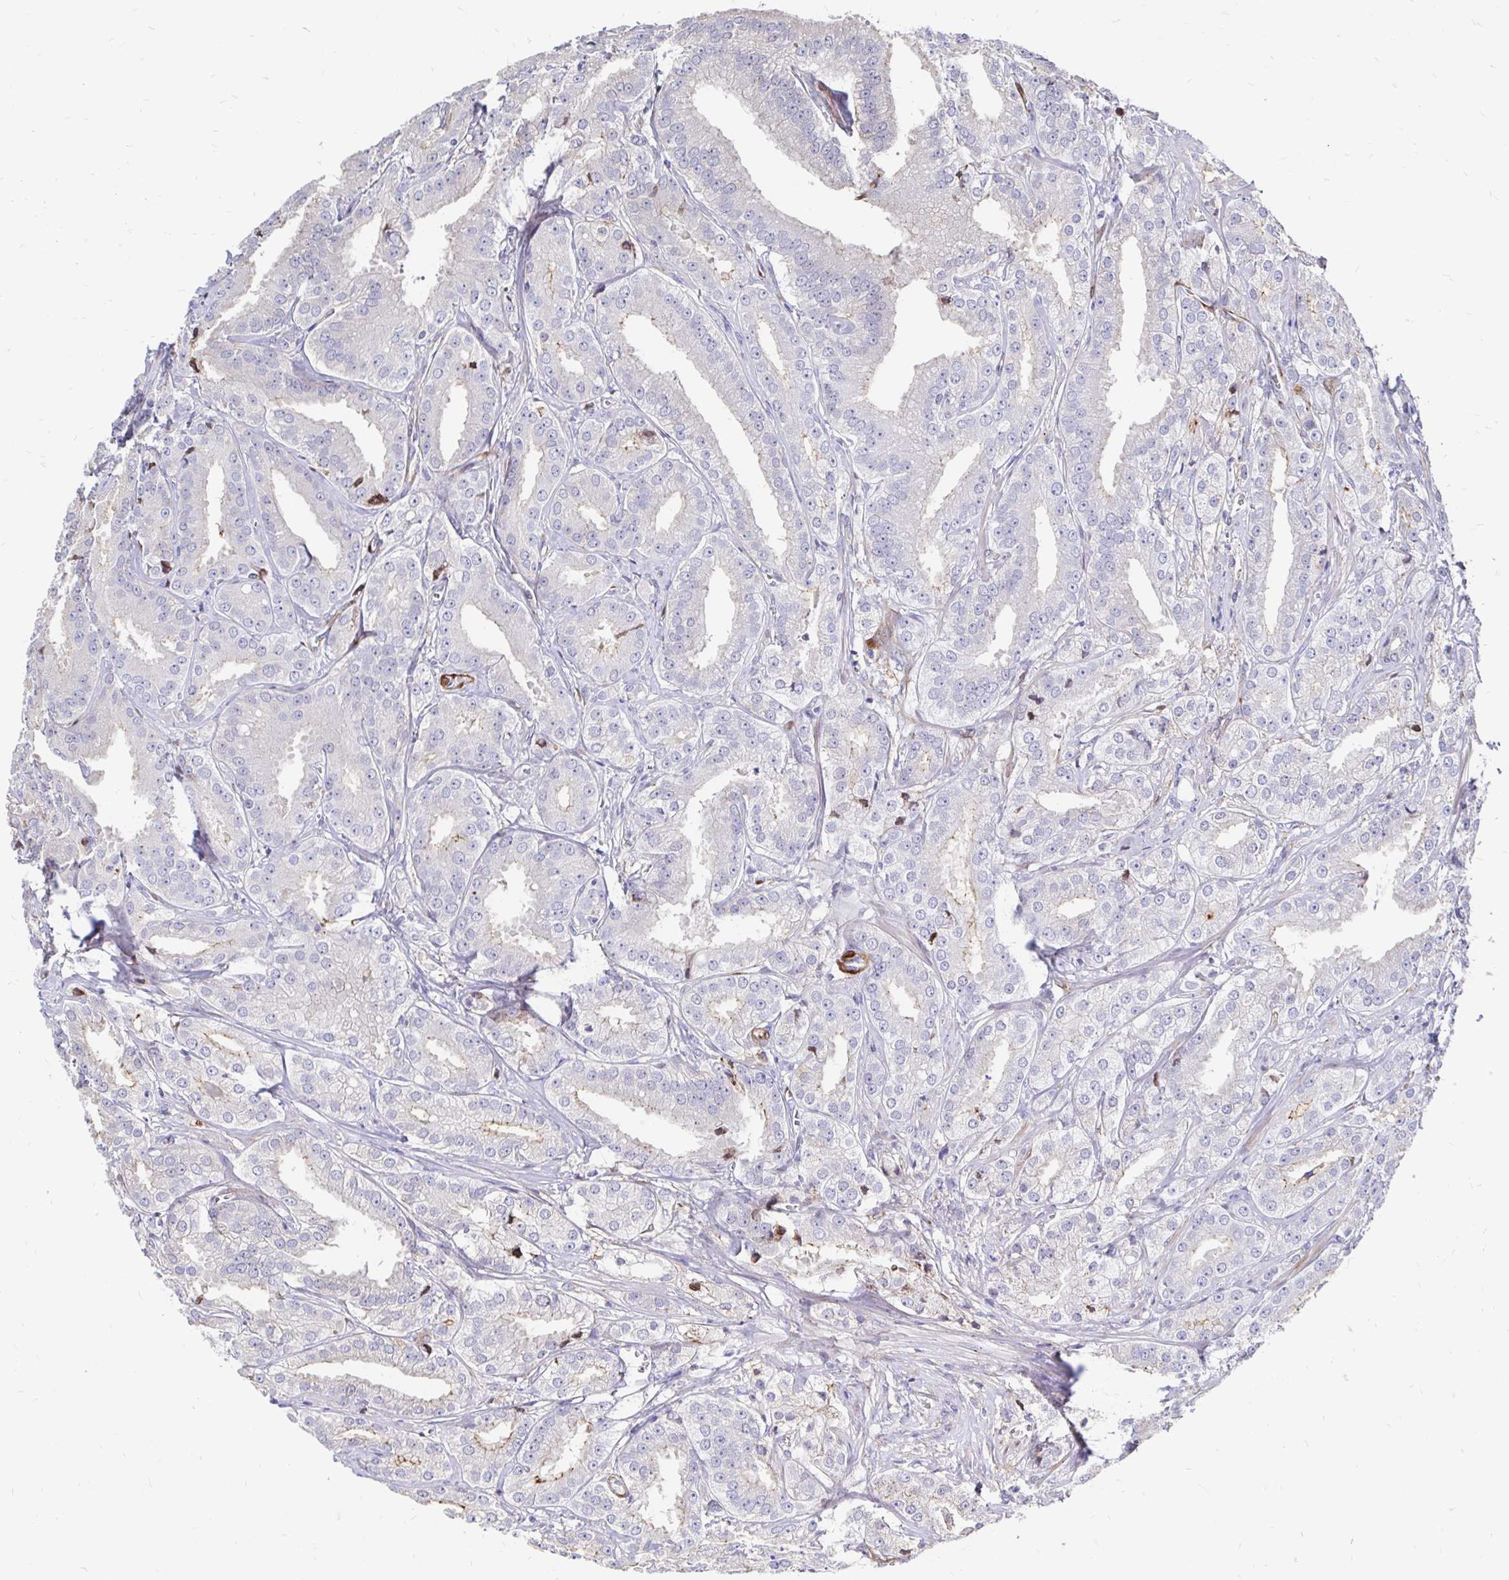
{"staining": {"intensity": "negative", "quantity": "none", "location": "none"}, "tissue": "prostate cancer", "cell_type": "Tumor cells", "image_type": "cancer", "snomed": [{"axis": "morphology", "description": "Adenocarcinoma, High grade"}, {"axis": "topography", "description": "Prostate"}], "caption": "Protein analysis of prostate cancer reveals no significant positivity in tumor cells.", "gene": "CDKL1", "patient": {"sex": "male", "age": 64}}